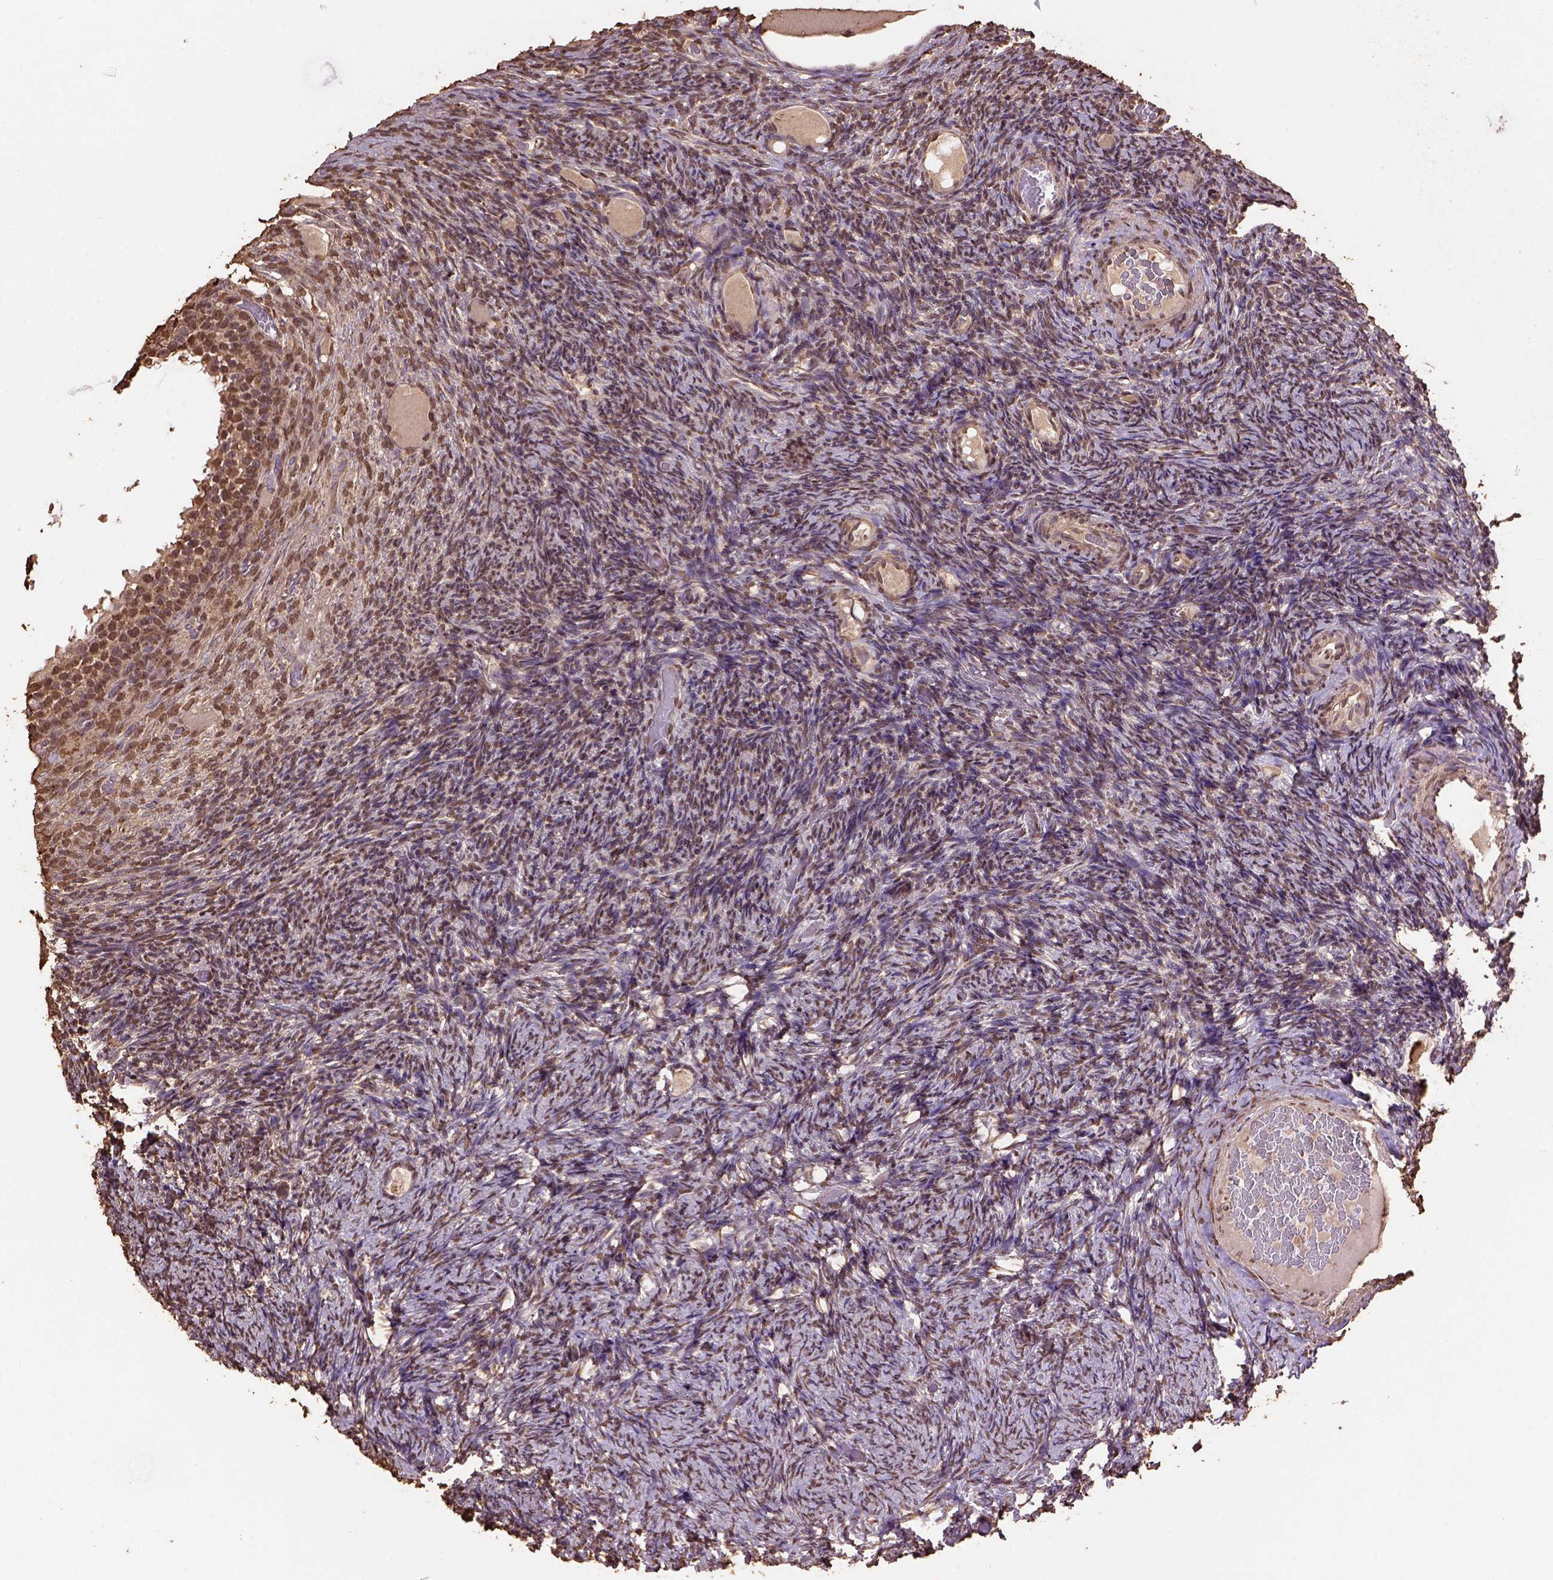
{"staining": {"intensity": "moderate", "quantity": ">75%", "location": "cytoplasmic/membranous"}, "tissue": "ovary", "cell_type": "Follicle cells", "image_type": "normal", "snomed": [{"axis": "morphology", "description": "Normal tissue, NOS"}, {"axis": "topography", "description": "Ovary"}], "caption": "Ovary stained for a protein (brown) demonstrates moderate cytoplasmic/membranous positive positivity in approximately >75% of follicle cells.", "gene": "CSTF2T", "patient": {"sex": "female", "age": 34}}